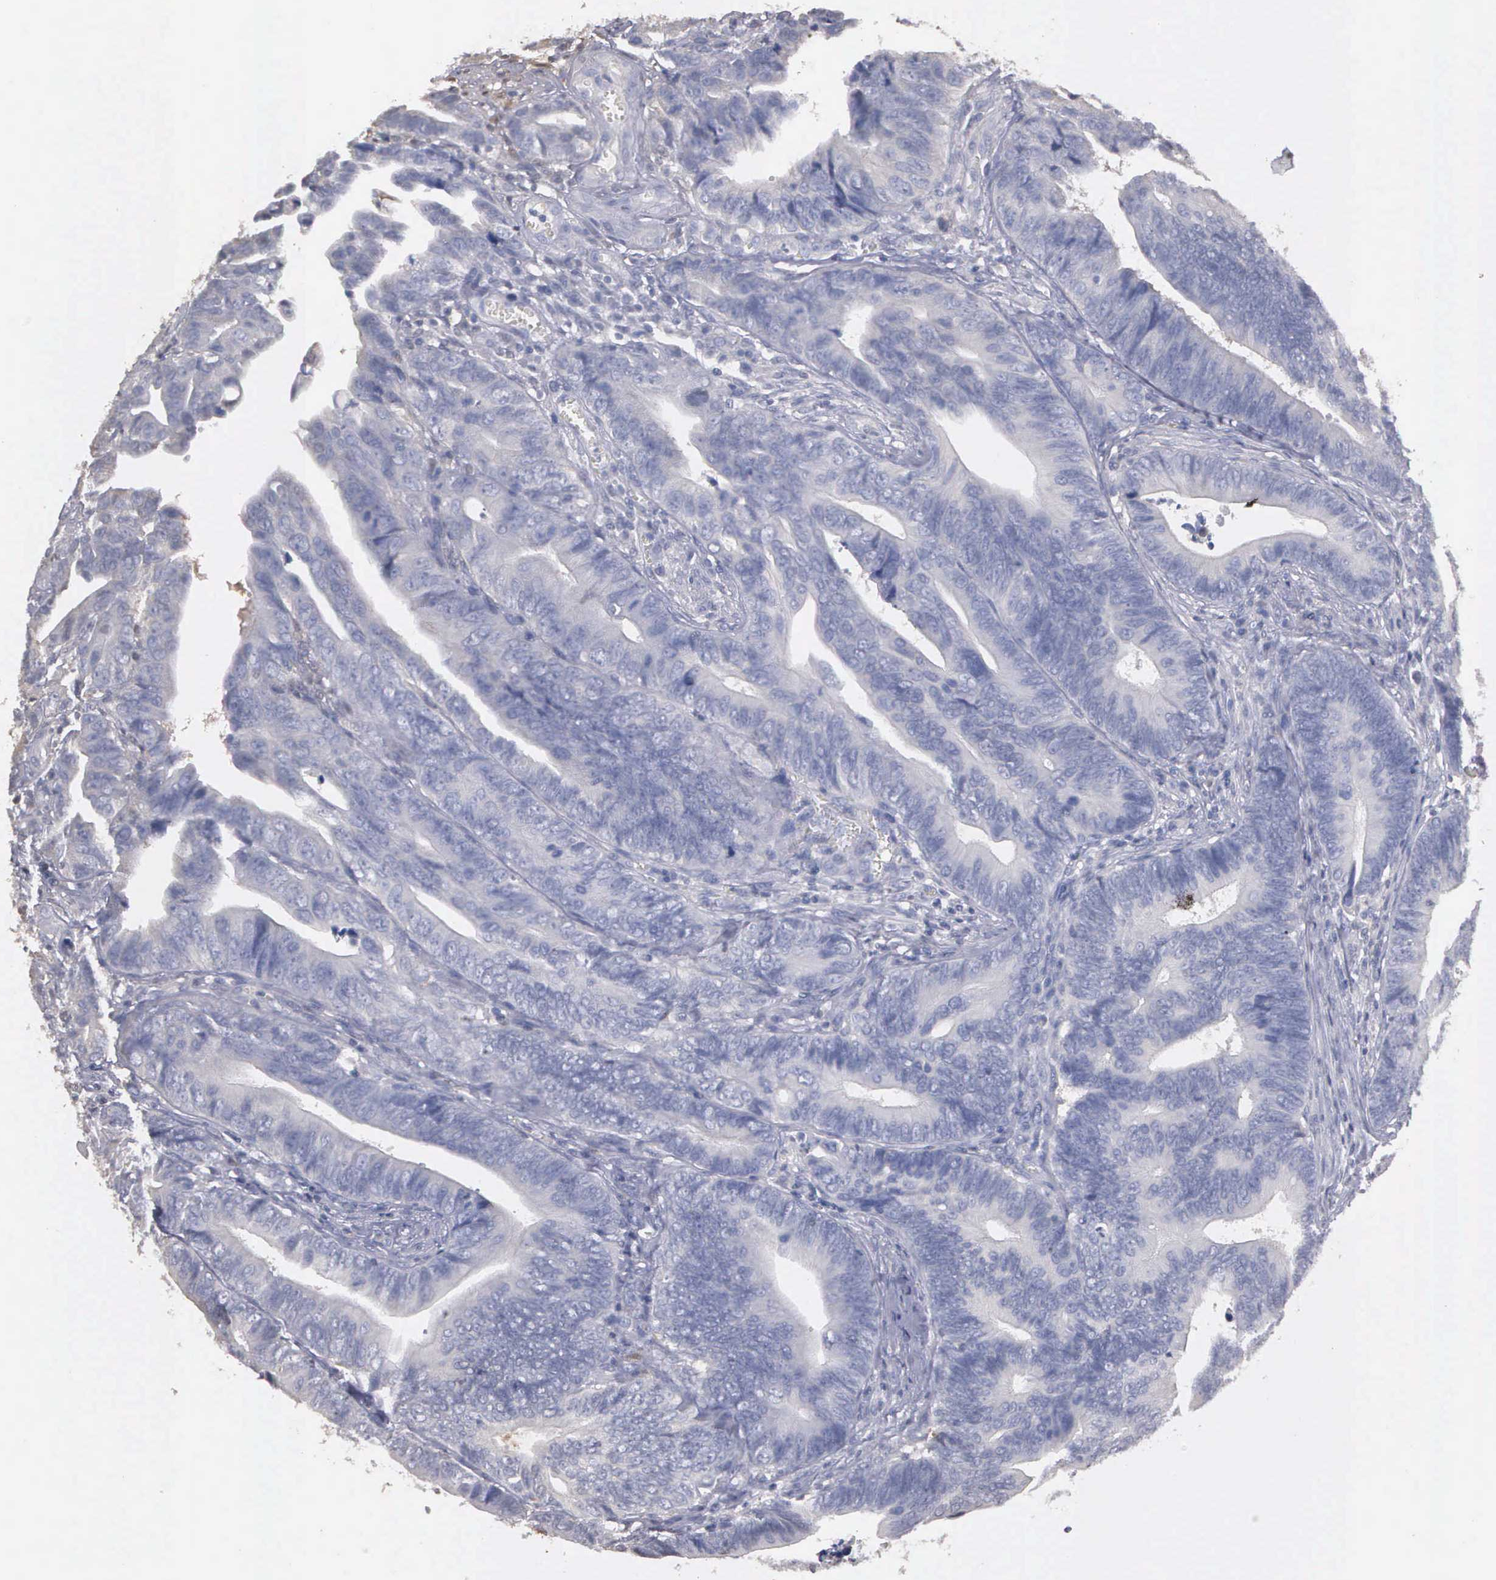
{"staining": {"intensity": "negative", "quantity": "none", "location": "none"}, "tissue": "colorectal cancer", "cell_type": "Tumor cells", "image_type": "cancer", "snomed": [{"axis": "morphology", "description": "Adenocarcinoma, NOS"}, {"axis": "topography", "description": "Colon"}], "caption": "Immunohistochemistry micrograph of adenocarcinoma (colorectal) stained for a protein (brown), which demonstrates no positivity in tumor cells. (Stains: DAB immunohistochemistry with hematoxylin counter stain, Microscopy: brightfield microscopy at high magnification).", "gene": "ENO3", "patient": {"sex": "female", "age": 78}}